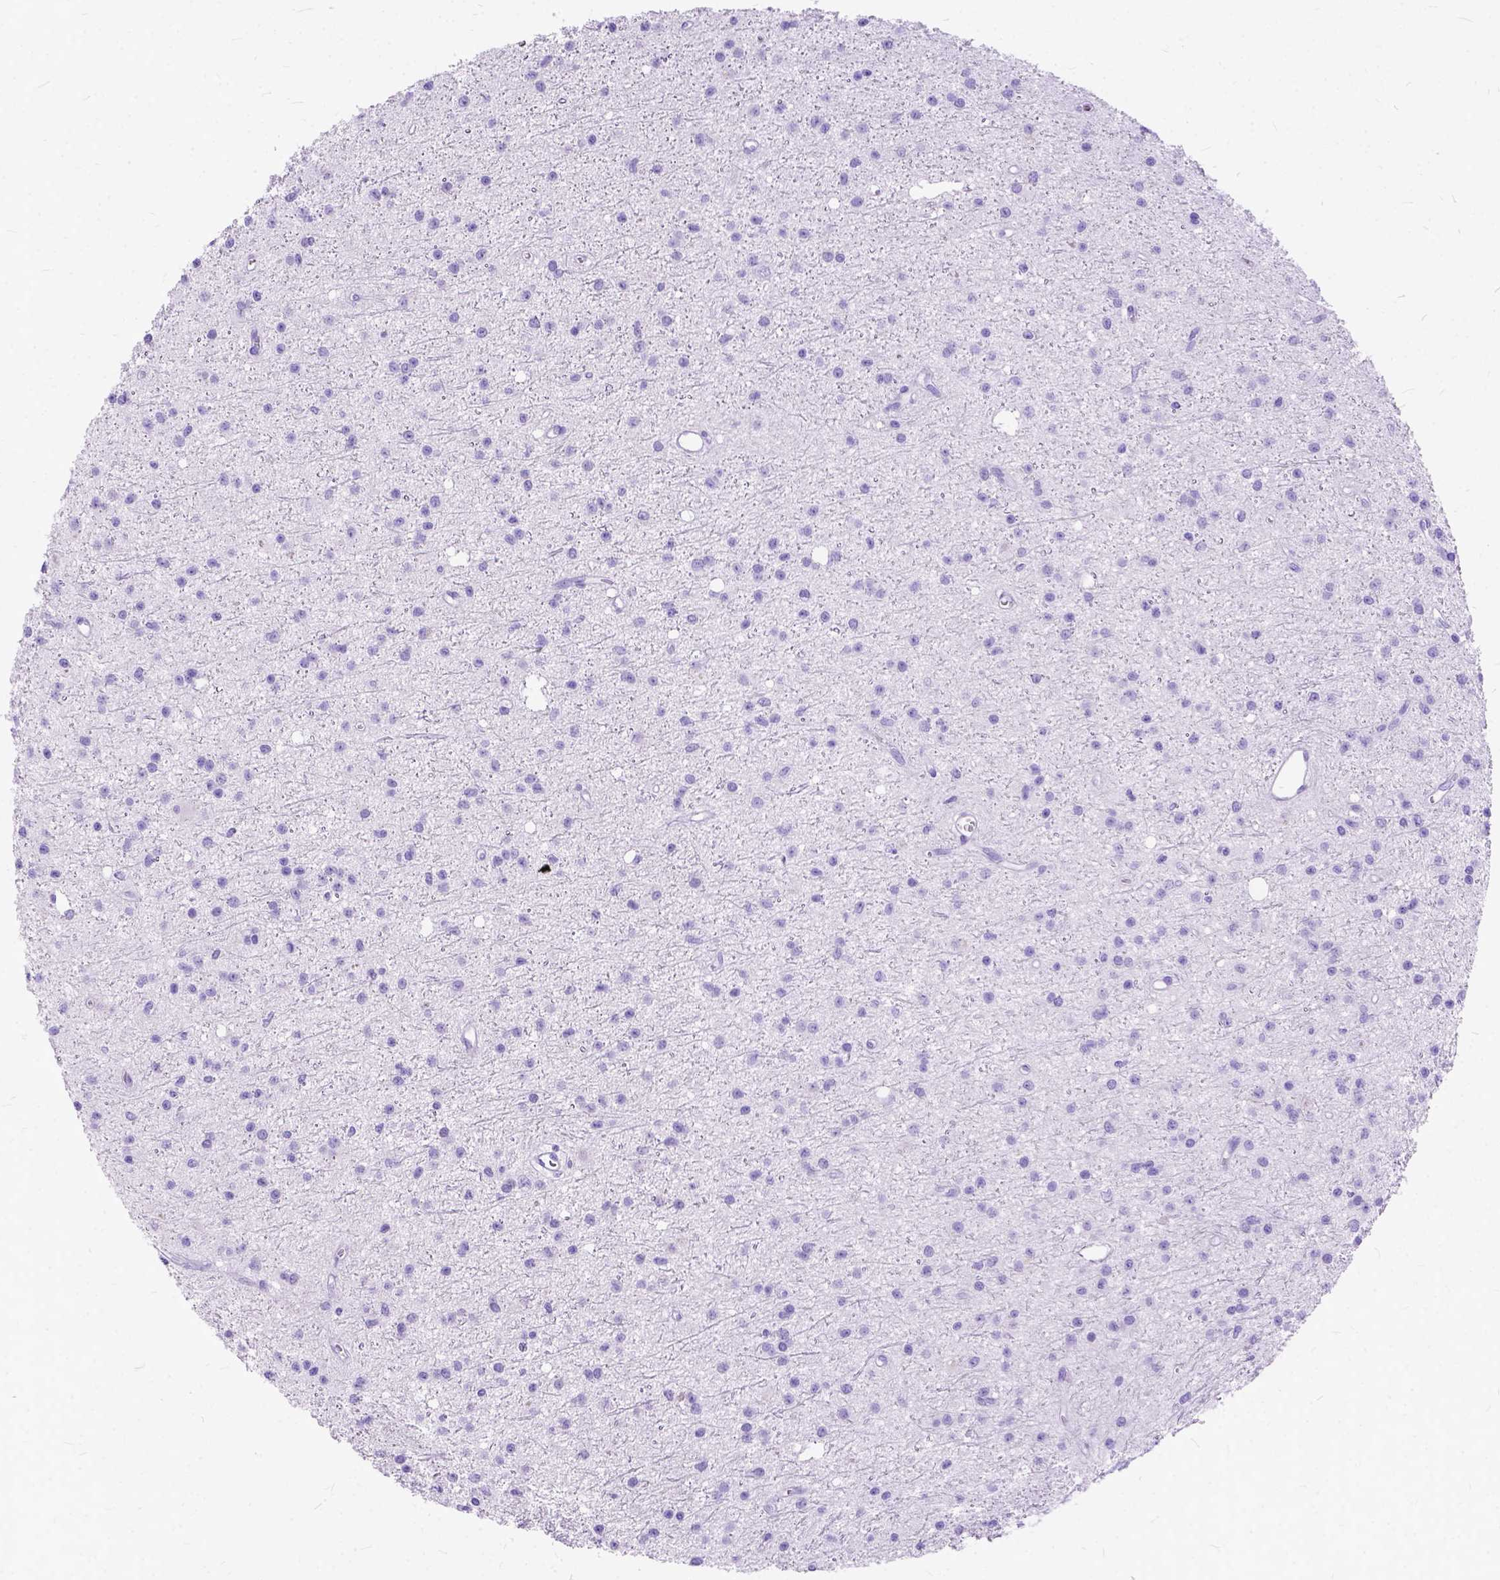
{"staining": {"intensity": "negative", "quantity": "none", "location": "none"}, "tissue": "glioma", "cell_type": "Tumor cells", "image_type": "cancer", "snomed": [{"axis": "morphology", "description": "Glioma, malignant, Low grade"}, {"axis": "topography", "description": "Brain"}], "caption": "Human glioma stained for a protein using IHC exhibits no staining in tumor cells.", "gene": "C1QTNF3", "patient": {"sex": "male", "age": 27}}